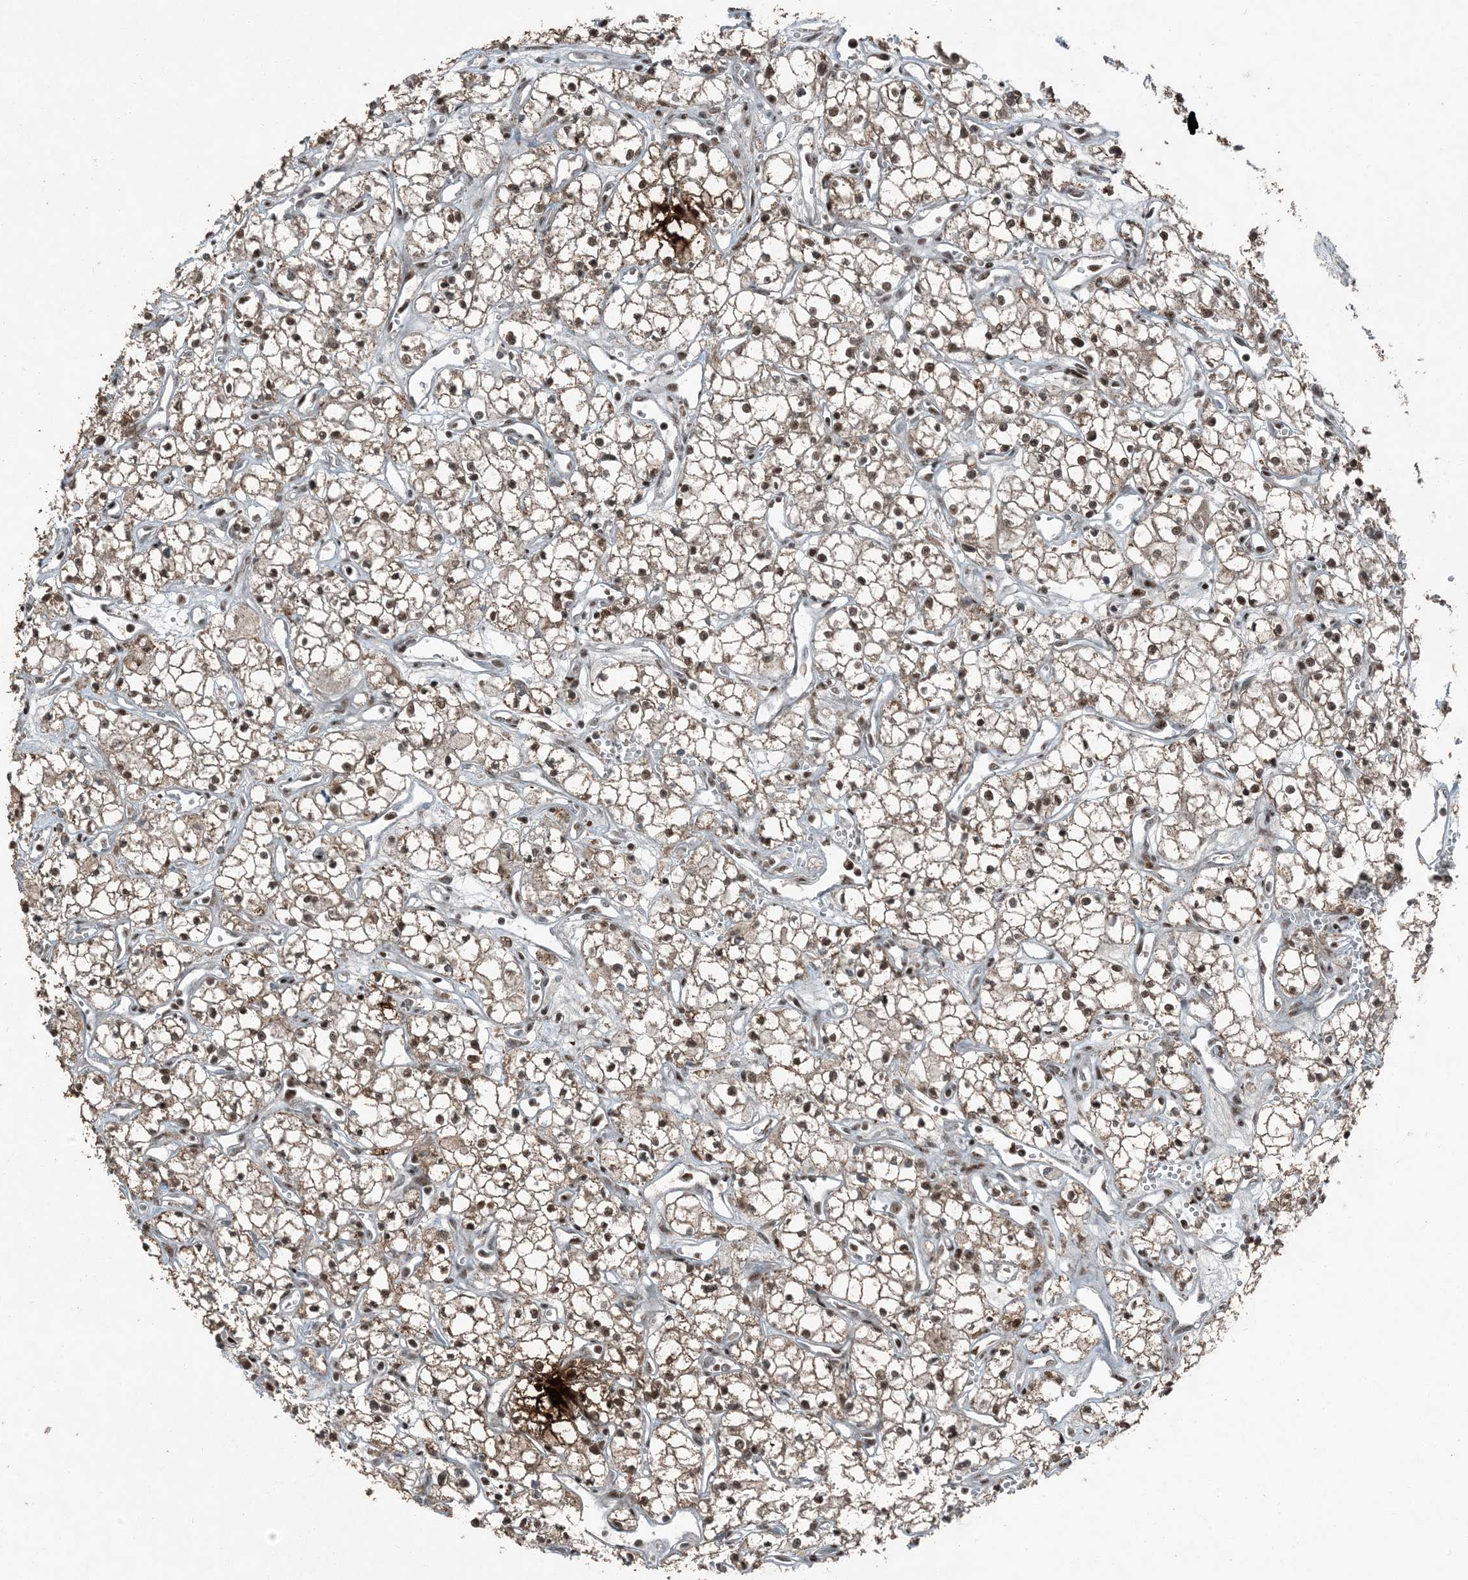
{"staining": {"intensity": "moderate", "quantity": ">75%", "location": "cytoplasmic/membranous,nuclear"}, "tissue": "renal cancer", "cell_type": "Tumor cells", "image_type": "cancer", "snomed": [{"axis": "morphology", "description": "Adenocarcinoma, NOS"}, {"axis": "topography", "description": "Kidney"}], "caption": "Immunohistochemistry (IHC) photomicrograph of neoplastic tissue: renal cancer (adenocarcinoma) stained using immunohistochemistry displays medium levels of moderate protein expression localized specifically in the cytoplasmic/membranous and nuclear of tumor cells, appearing as a cytoplasmic/membranous and nuclear brown color.", "gene": "TADA2B", "patient": {"sex": "male", "age": 59}}